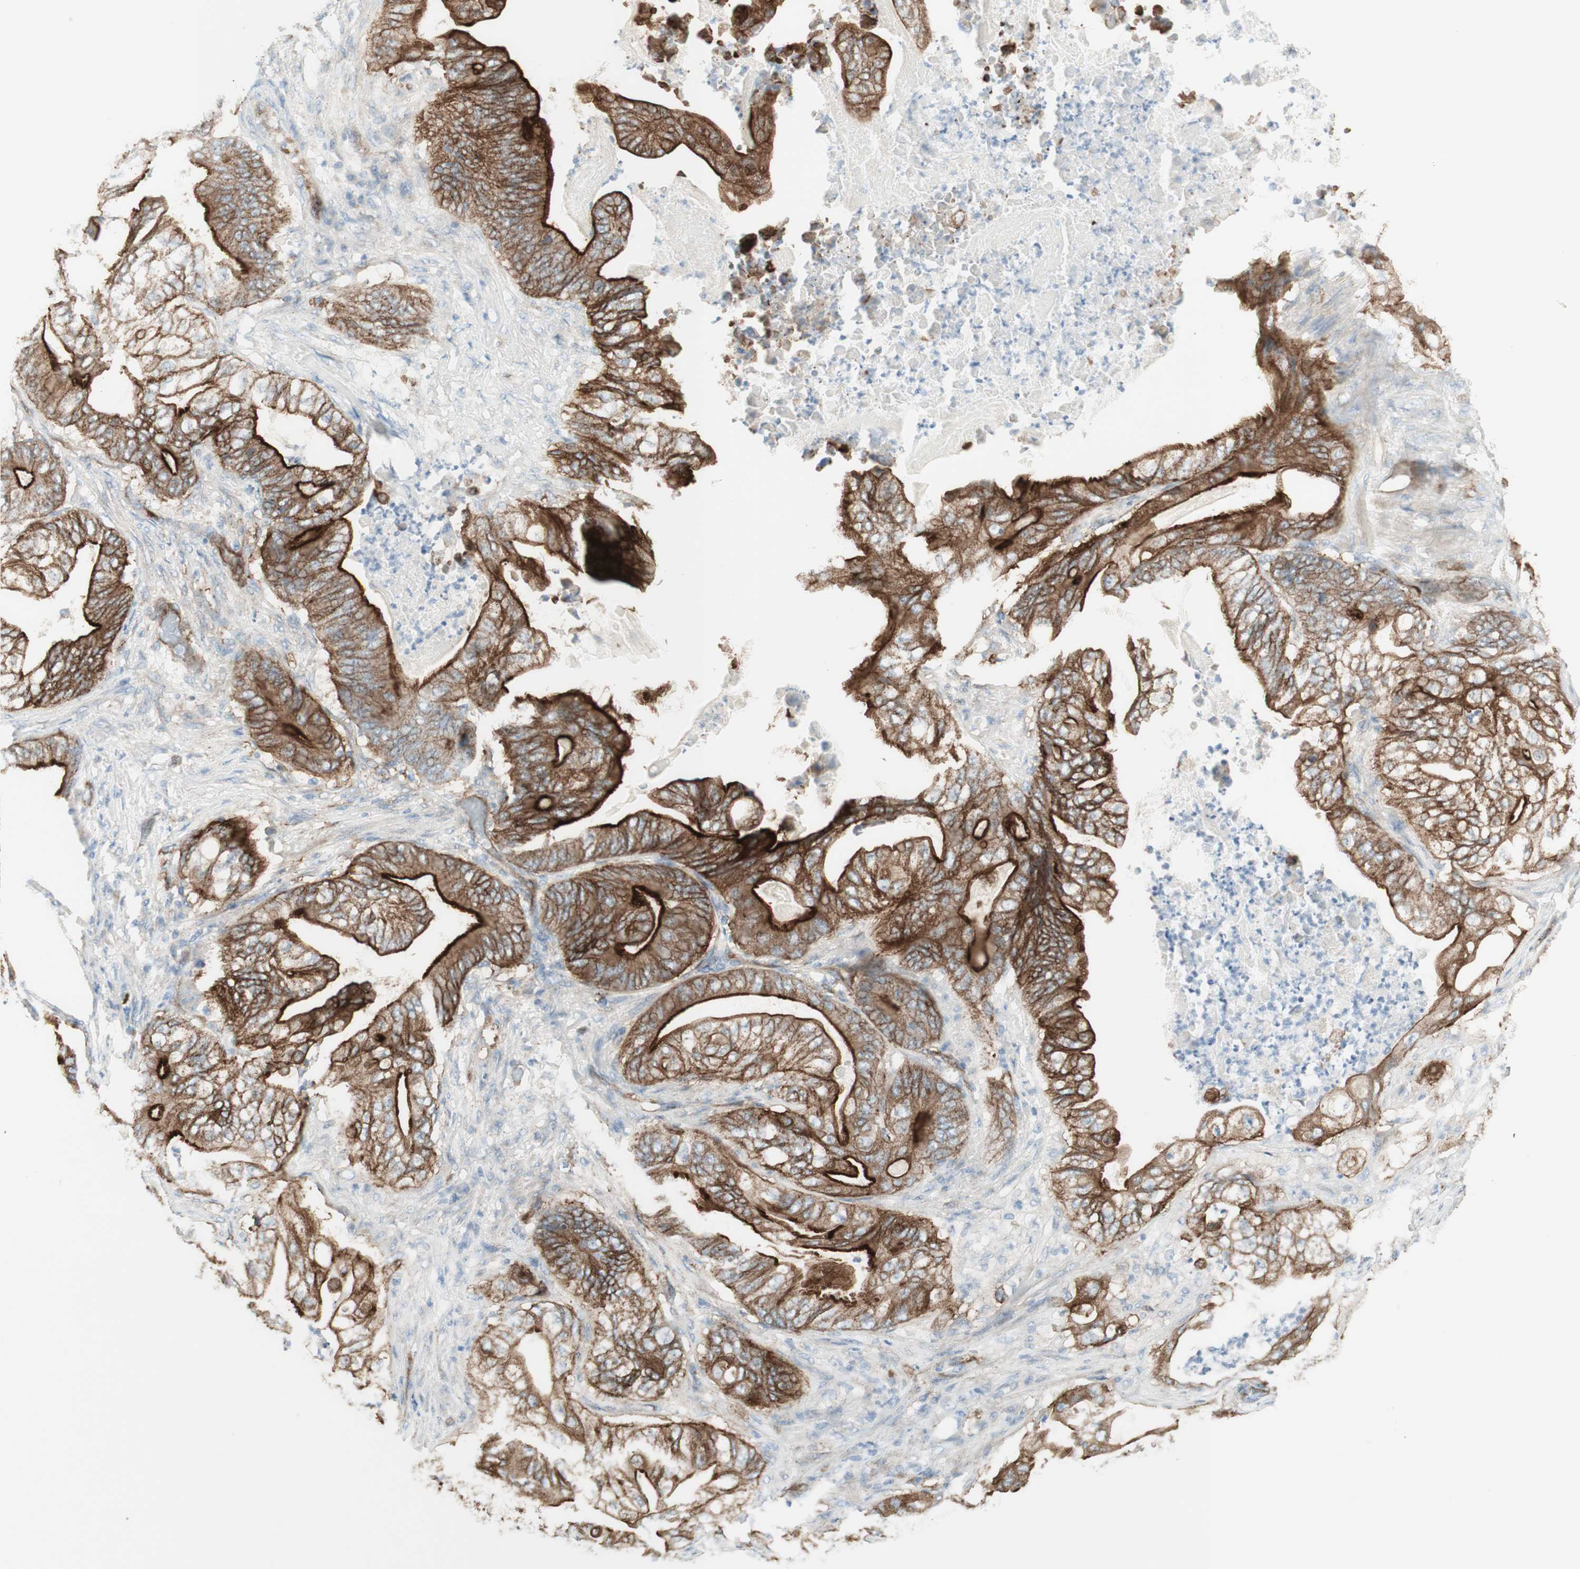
{"staining": {"intensity": "moderate", "quantity": "25%-75%", "location": "cytoplasmic/membranous"}, "tissue": "stomach cancer", "cell_type": "Tumor cells", "image_type": "cancer", "snomed": [{"axis": "morphology", "description": "Adenocarcinoma, NOS"}, {"axis": "topography", "description": "Stomach"}], "caption": "Moderate cytoplasmic/membranous protein expression is appreciated in approximately 25%-75% of tumor cells in stomach cancer (adenocarcinoma).", "gene": "MYO6", "patient": {"sex": "female", "age": 73}}